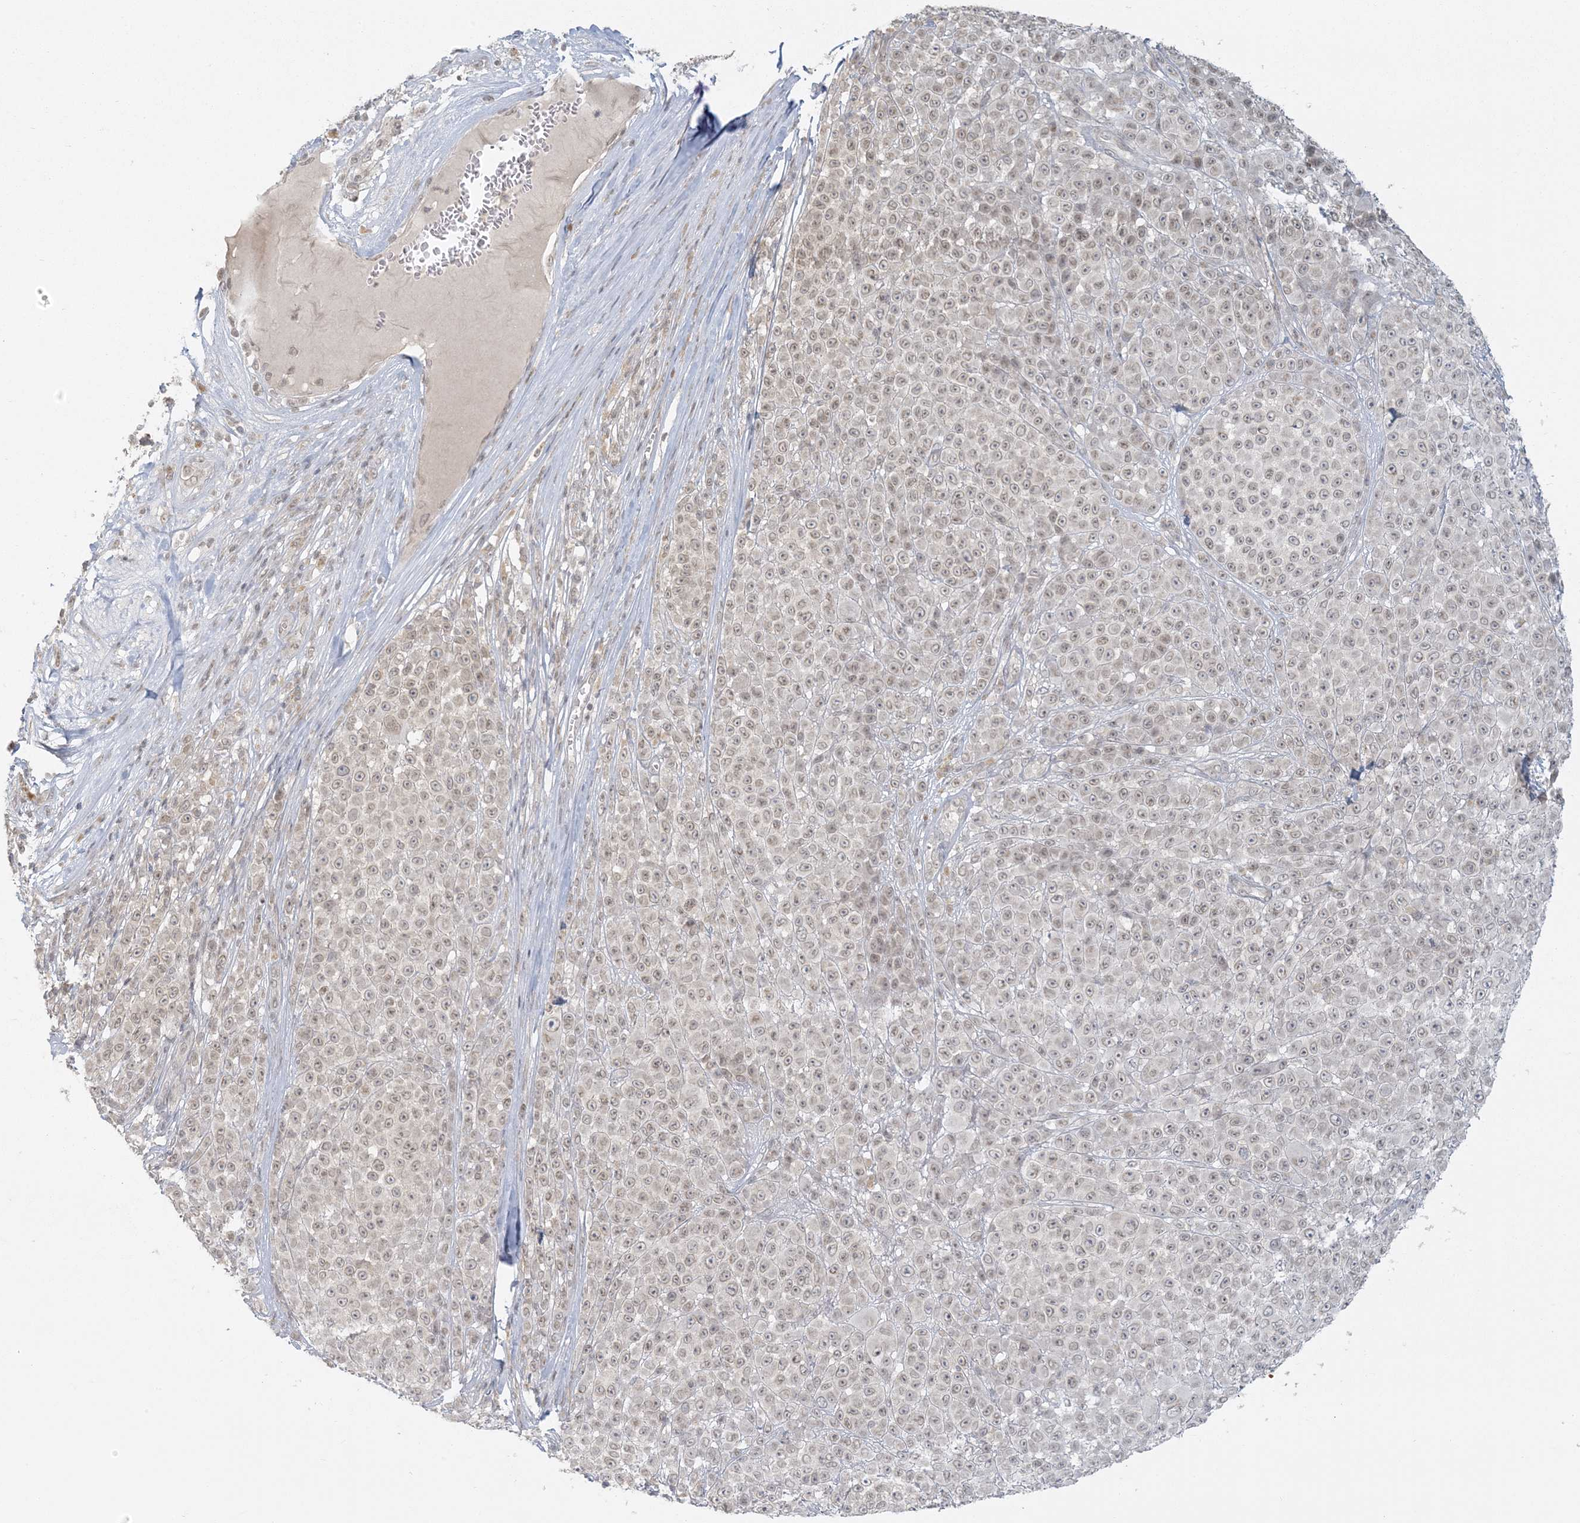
{"staining": {"intensity": "weak", "quantity": "25%-75%", "location": "nuclear"}, "tissue": "melanoma", "cell_type": "Tumor cells", "image_type": "cancer", "snomed": [{"axis": "morphology", "description": "Malignant melanoma, NOS"}, {"axis": "topography", "description": "Skin"}], "caption": "This micrograph displays immunohistochemistry staining of human melanoma, with low weak nuclear staining in approximately 25%-75% of tumor cells.", "gene": "LIPT1", "patient": {"sex": "female", "age": 94}}